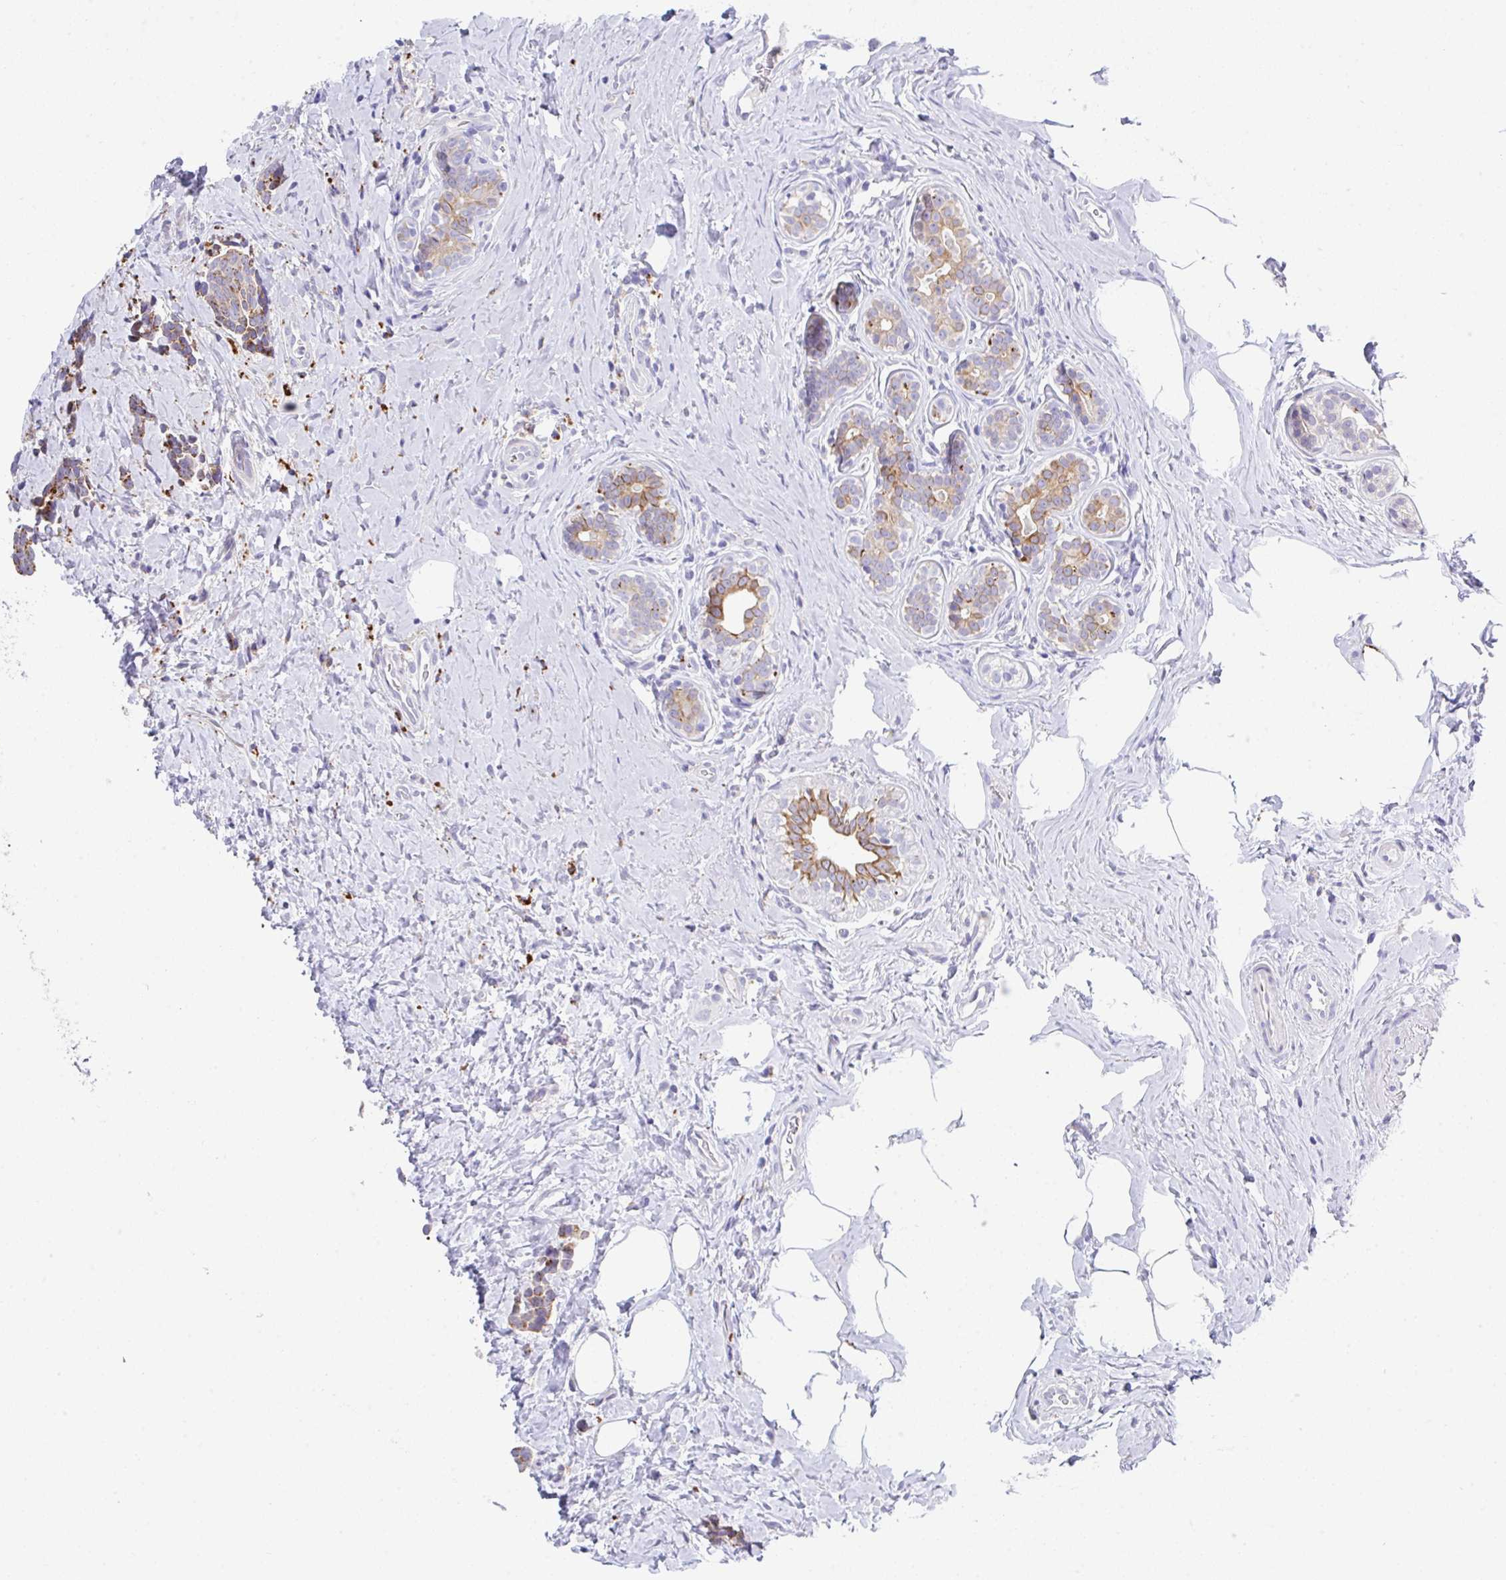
{"staining": {"intensity": "moderate", "quantity": ">75%", "location": "cytoplasmic/membranous"}, "tissue": "breast cancer", "cell_type": "Tumor cells", "image_type": "cancer", "snomed": [{"axis": "morphology", "description": "Duct carcinoma"}, {"axis": "topography", "description": "Breast"}], "caption": "Immunohistochemistry photomicrograph of human breast invasive ductal carcinoma stained for a protein (brown), which exhibits medium levels of moderate cytoplasmic/membranous positivity in approximately >75% of tumor cells.", "gene": "ZNF33A", "patient": {"sex": "female", "age": 71}}